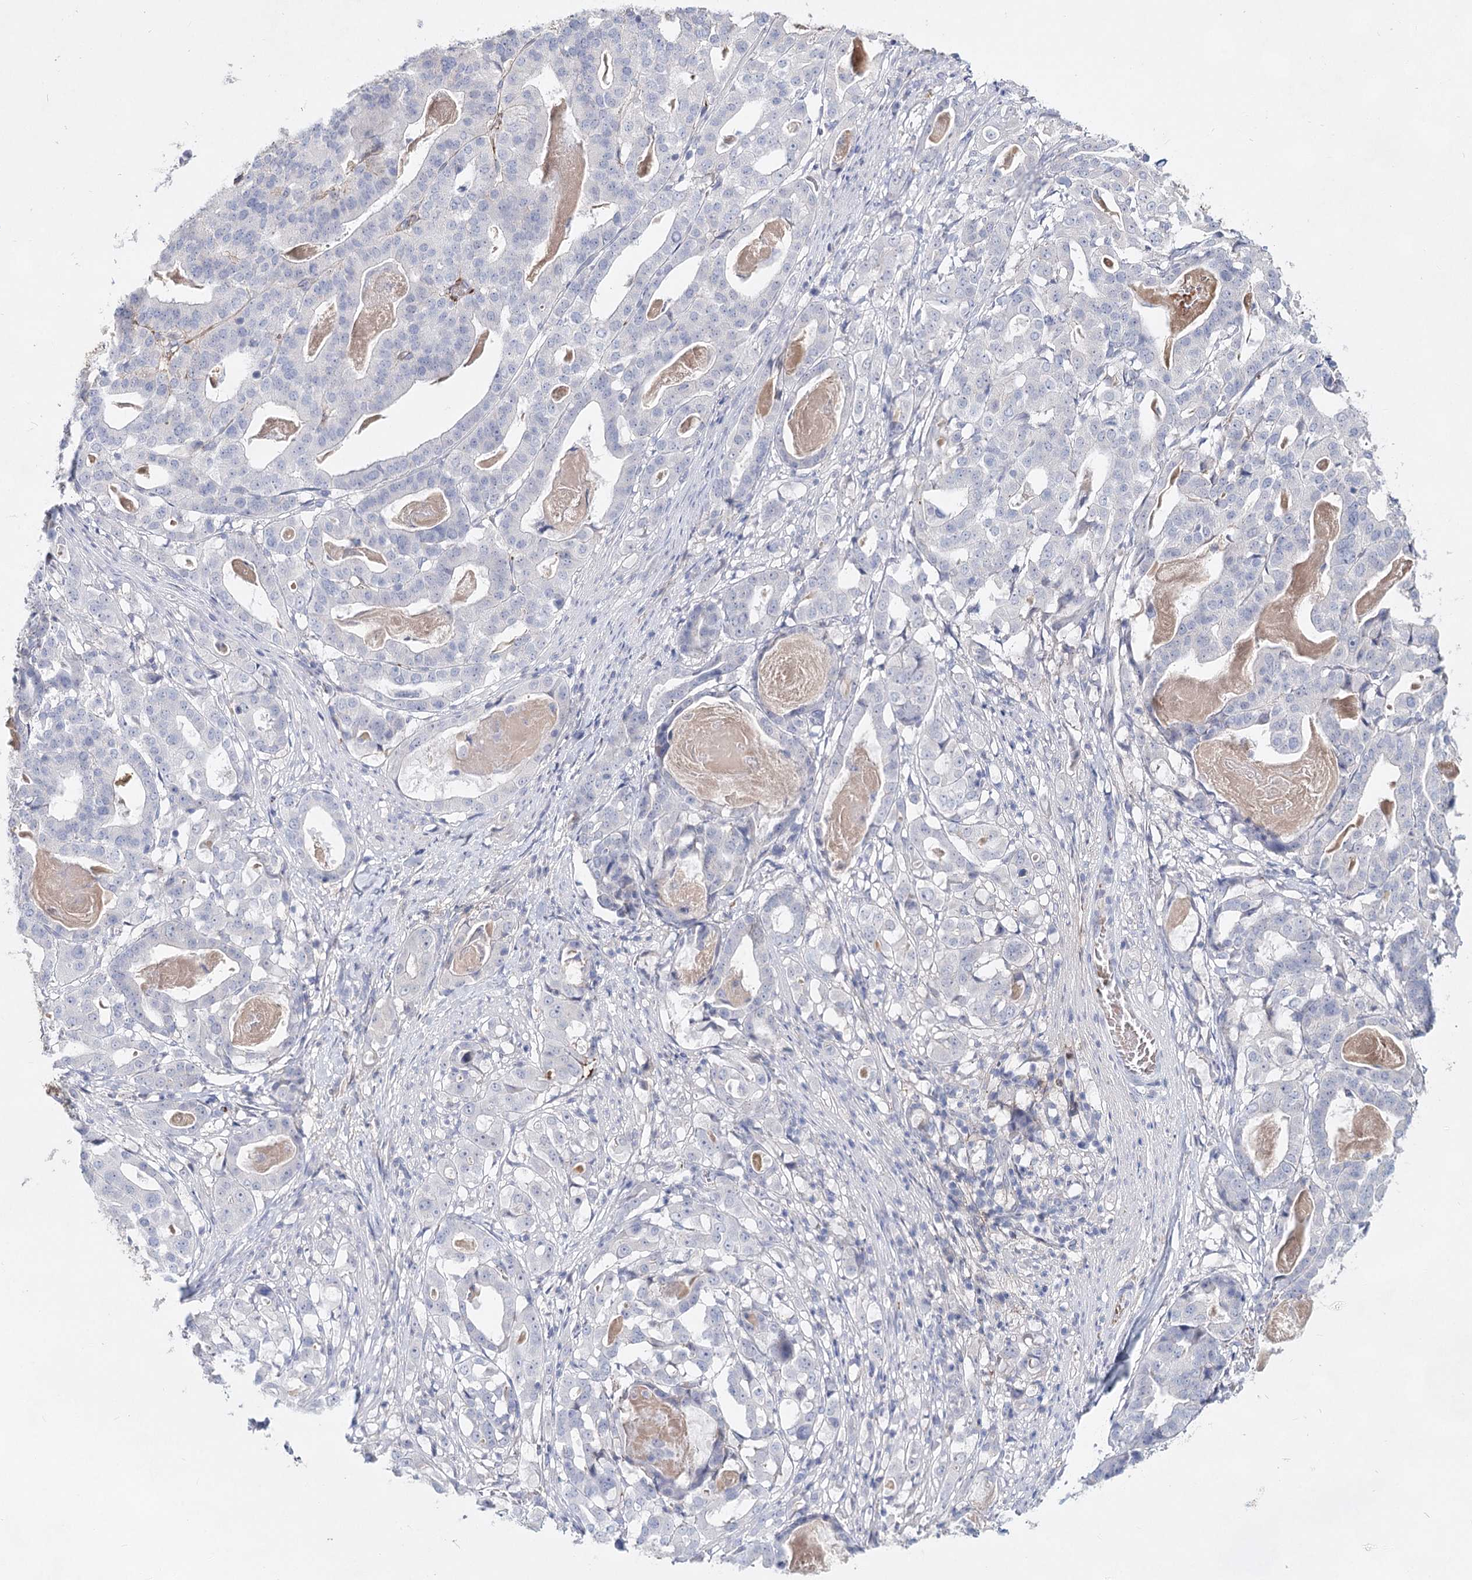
{"staining": {"intensity": "negative", "quantity": "none", "location": "none"}, "tissue": "stomach cancer", "cell_type": "Tumor cells", "image_type": "cancer", "snomed": [{"axis": "morphology", "description": "Adenocarcinoma, NOS"}, {"axis": "topography", "description": "Stomach"}], "caption": "Tumor cells are negative for brown protein staining in adenocarcinoma (stomach). Brightfield microscopy of immunohistochemistry stained with DAB (brown) and hematoxylin (blue), captured at high magnification.", "gene": "TASOR2", "patient": {"sex": "male", "age": 48}}